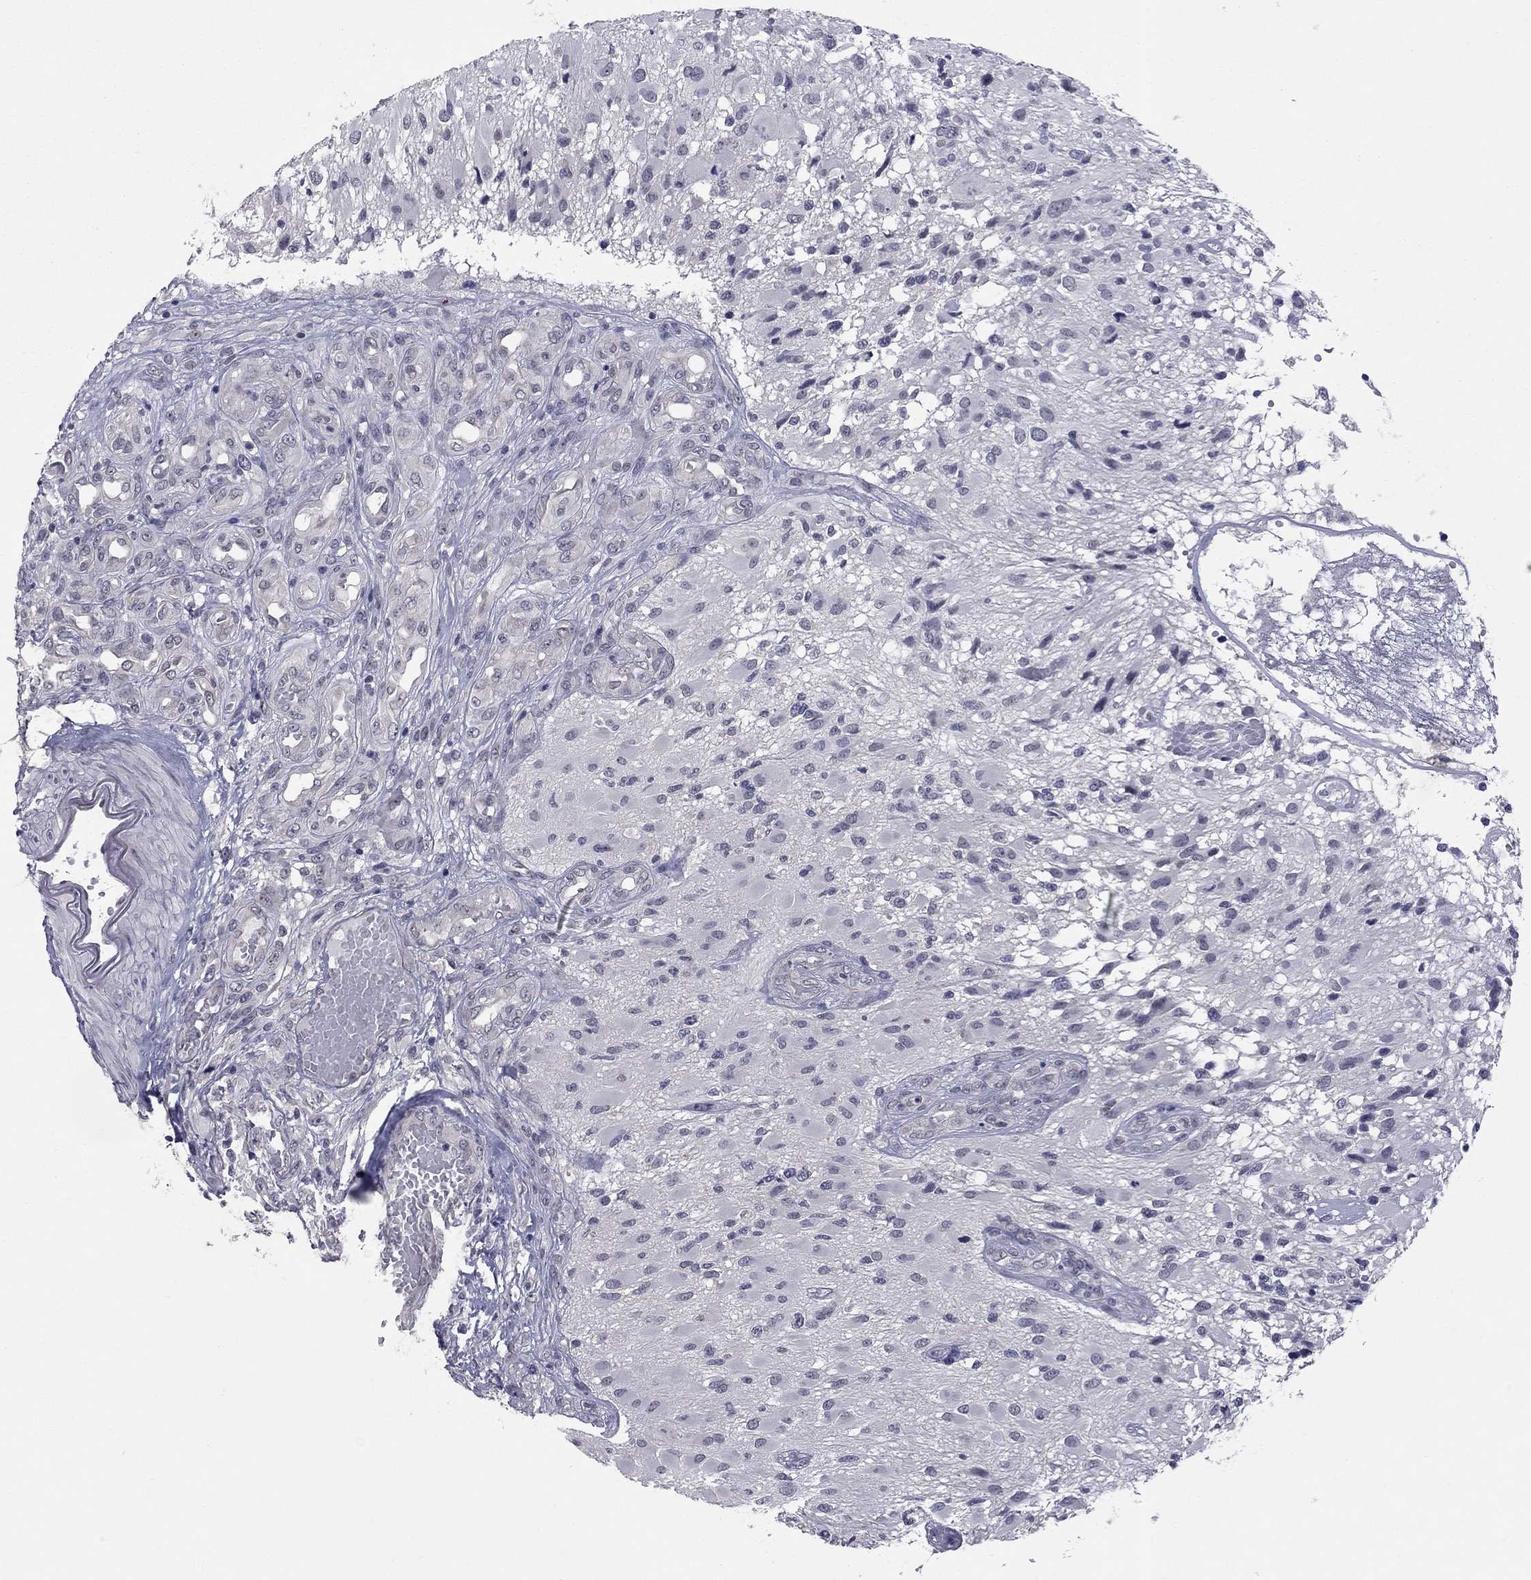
{"staining": {"intensity": "negative", "quantity": "none", "location": "none"}, "tissue": "glioma", "cell_type": "Tumor cells", "image_type": "cancer", "snomed": [{"axis": "morphology", "description": "Glioma, malignant, High grade"}, {"axis": "topography", "description": "Brain"}], "caption": "Photomicrograph shows no significant protein positivity in tumor cells of high-grade glioma (malignant).", "gene": "SHOC2", "patient": {"sex": "female", "age": 63}}